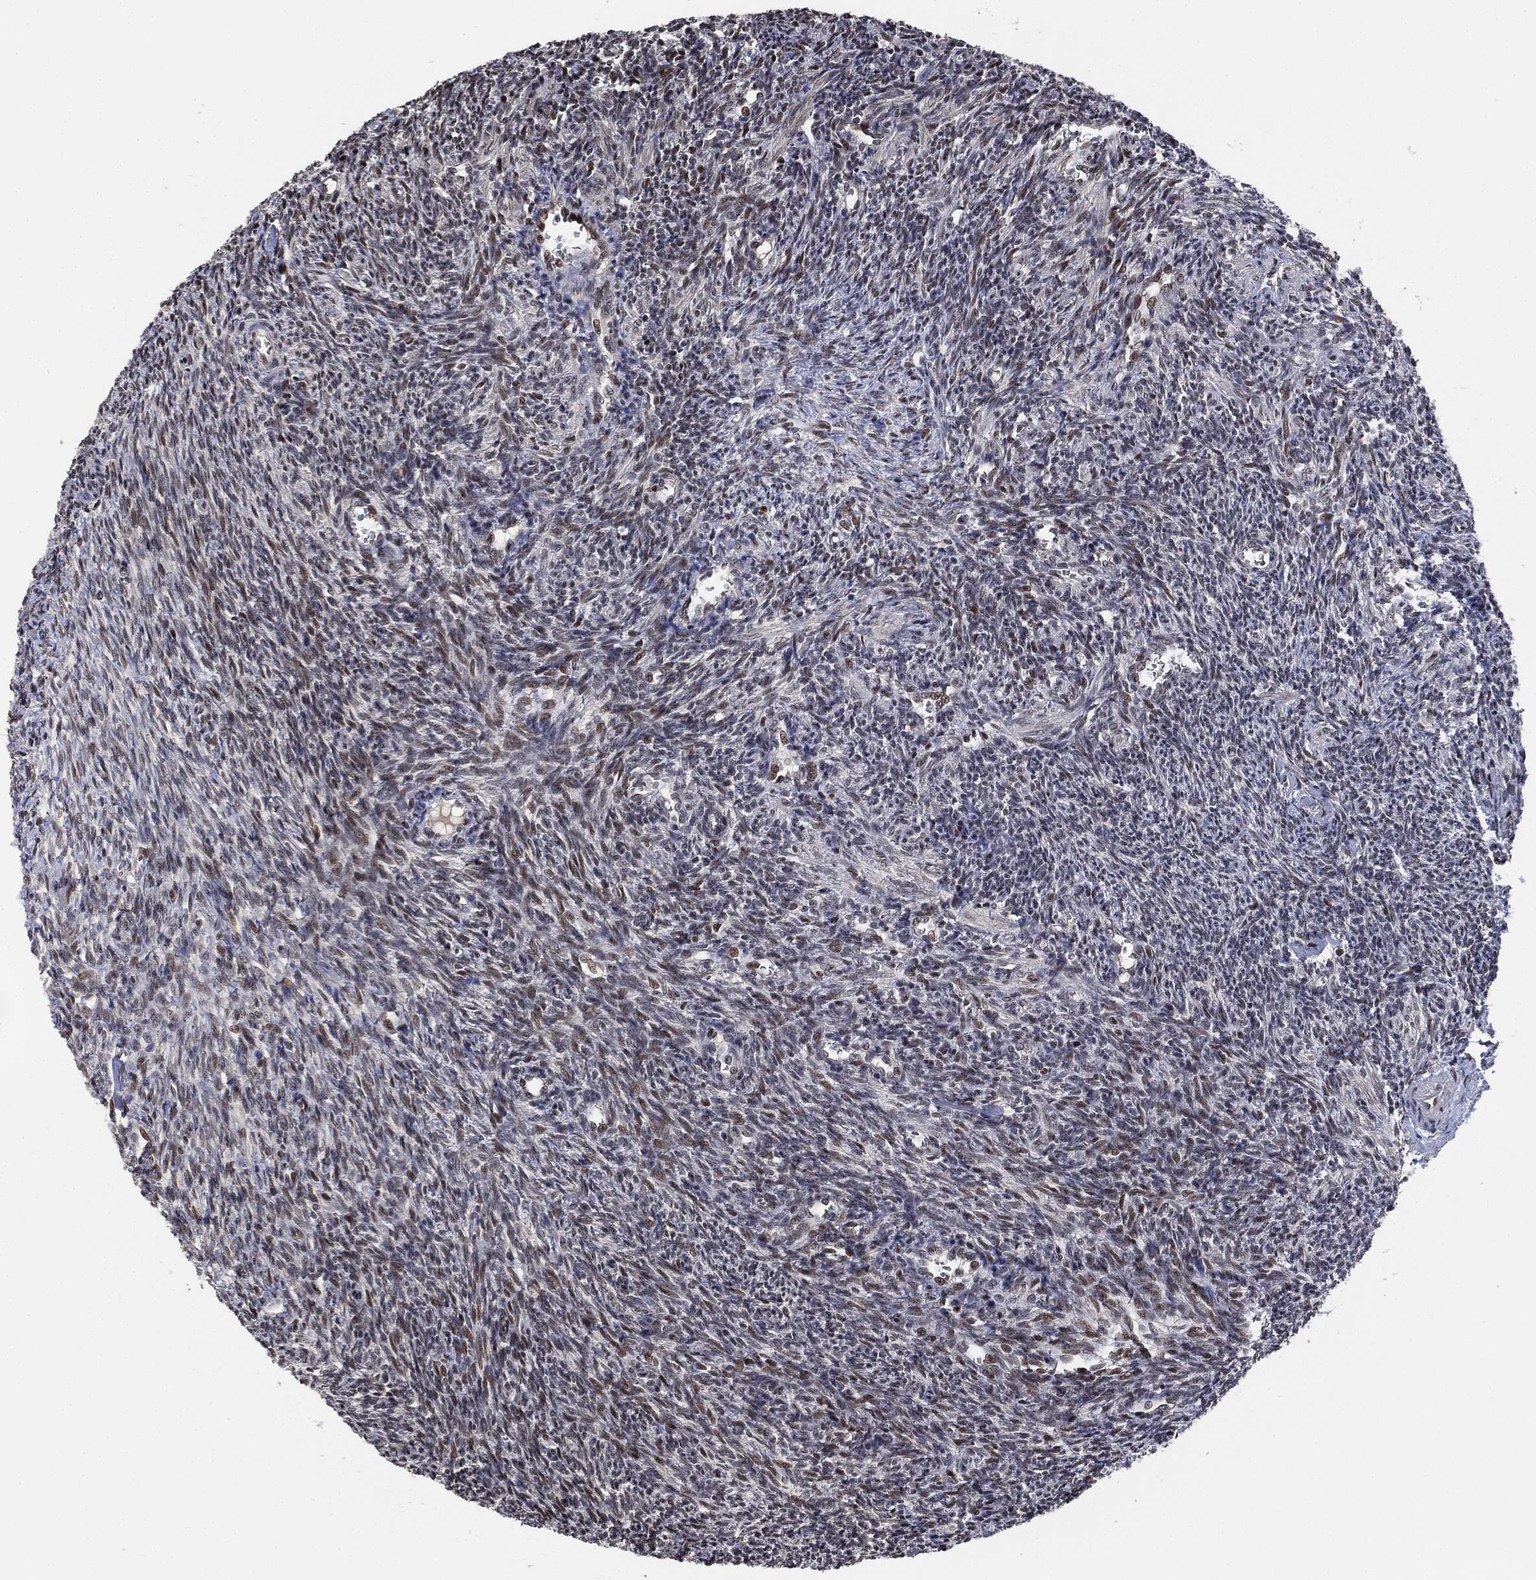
{"staining": {"intensity": "moderate", "quantity": "25%-75%", "location": "nuclear"}, "tissue": "ovary", "cell_type": "Ovarian stroma cells", "image_type": "normal", "snomed": [{"axis": "morphology", "description": "Normal tissue, NOS"}, {"axis": "topography", "description": "Ovary"}], "caption": "The micrograph reveals a brown stain indicating the presence of a protein in the nuclear of ovarian stroma cells in ovary.", "gene": "ZSCAN30", "patient": {"sex": "female", "age": 27}}